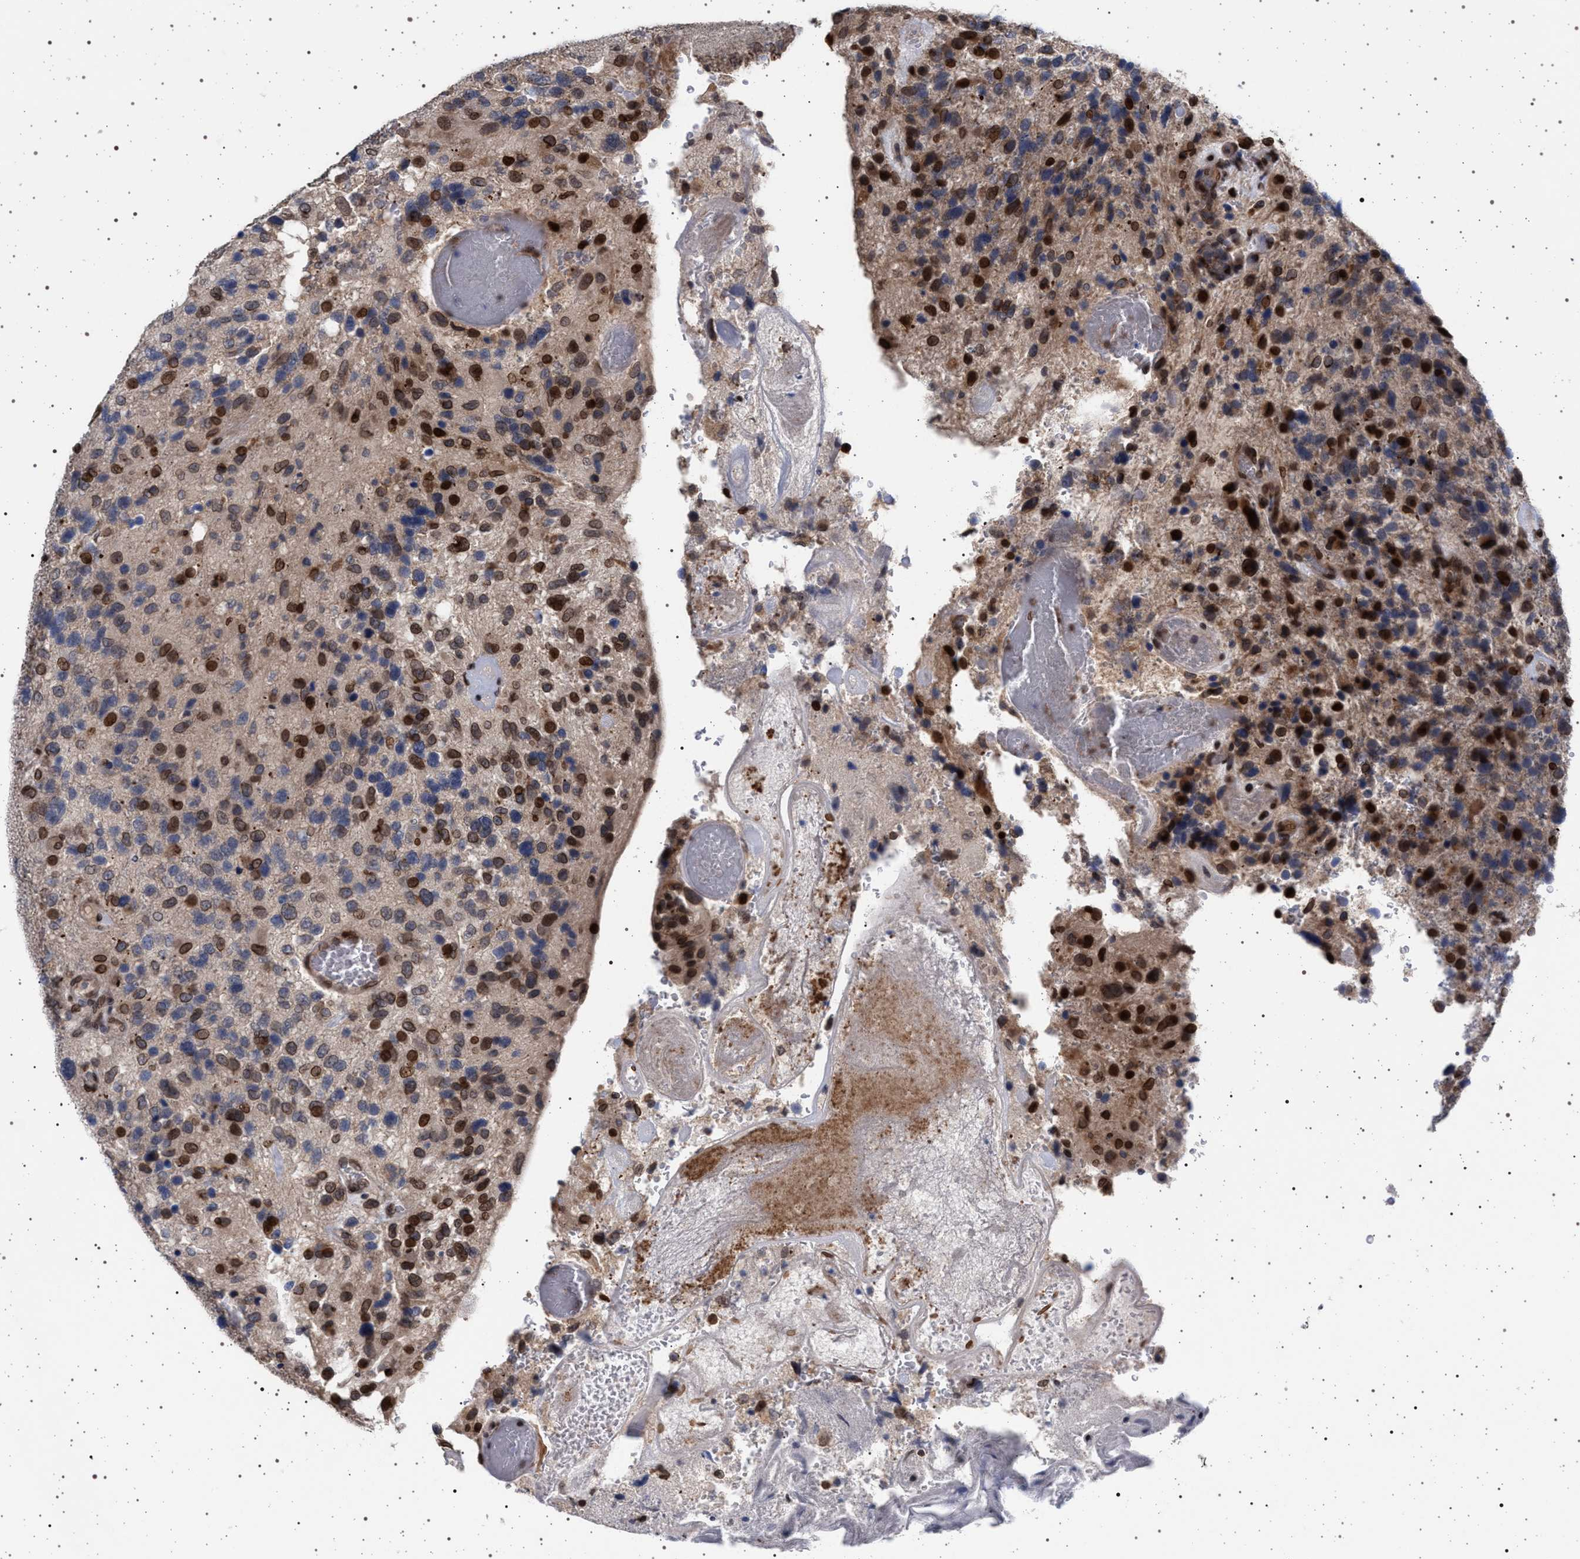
{"staining": {"intensity": "strong", "quantity": "25%-75%", "location": "nuclear"}, "tissue": "glioma", "cell_type": "Tumor cells", "image_type": "cancer", "snomed": [{"axis": "morphology", "description": "Glioma, malignant, High grade"}, {"axis": "topography", "description": "Brain"}], "caption": "Immunohistochemical staining of human malignant high-grade glioma reveals high levels of strong nuclear protein staining in about 25%-75% of tumor cells. (DAB (3,3'-diaminobenzidine) IHC with brightfield microscopy, high magnification).", "gene": "ING2", "patient": {"sex": "female", "age": 58}}